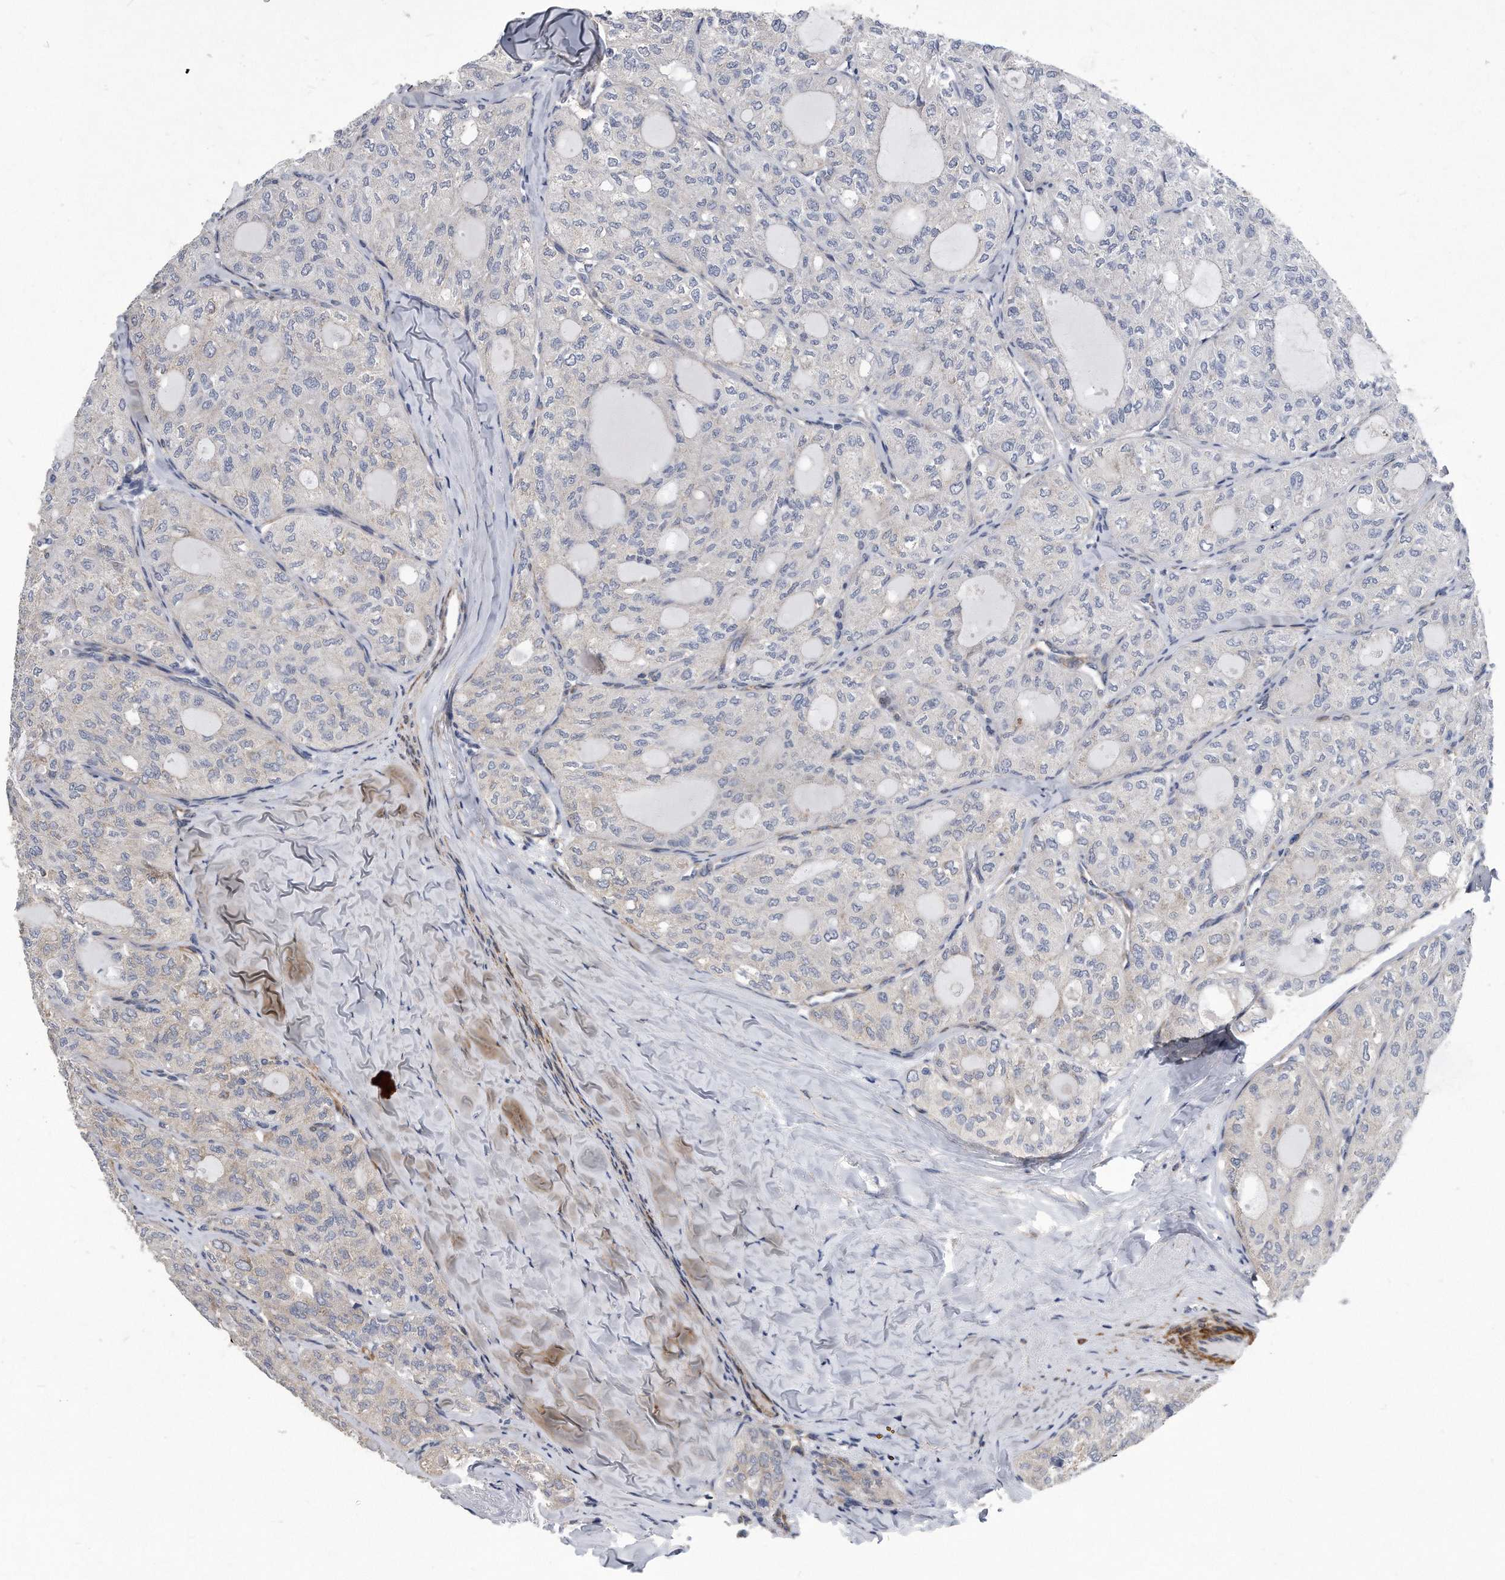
{"staining": {"intensity": "negative", "quantity": "none", "location": "none"}, "tissue": "thyroid cancer", "cell_type": "Tumor cells", "image_type": "cancer", "snomed": [{"axis": "morphology", "description": "Follicular adenoma carcinoma, NOS"}, {"axis": "topography", "description": "Thyroid gland"}], "caption": "Tumor cells show no significant protein positivity in thyroid cancer. (Immunohistochemistry (ihc), brightfield microscopy, high magnification).", "gene": "EIF2B4", "patient": {"sex": "male", "age": 75}}